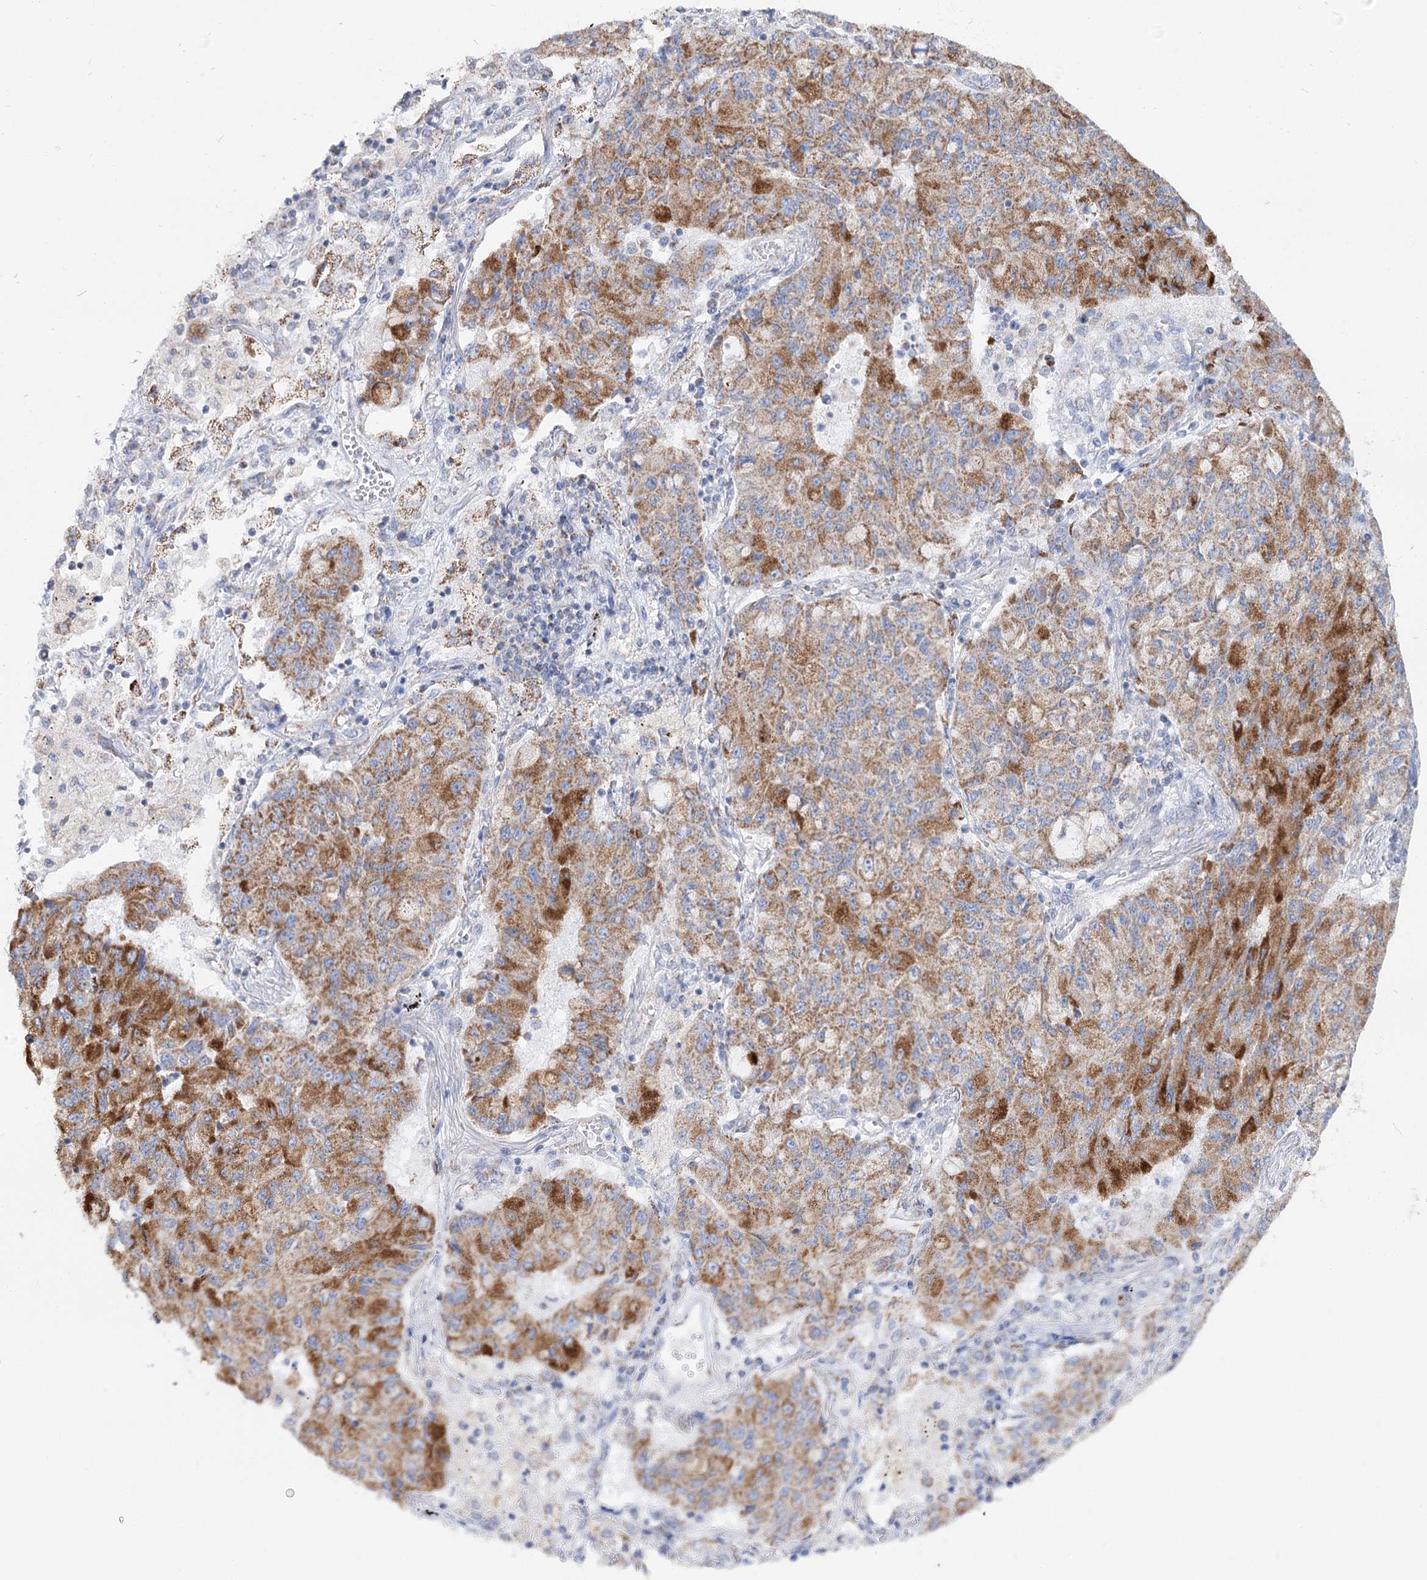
{"staining": {"intensity": "strong", "quantity": "25%-75%", "location": "cytoplasmic/membranous"}, "tissue": "lung cancer", "cell_type": "Tumor cells", "image_type": "cancer", "snomed": [{"axis": "morphology", "description": "Squamous cell carcinoma, NOS"}, {"axis": "topography", "description": "Lung"}], "caption": "Protein staining of squamous cell carcinoma (lung) tissue displays strong cytoplasmic/membranous staining in approximately 25%-75% of tumor cells. The protein is shown in brown color, while the nuclei are stained blue.", "gene": "MCCC2", "patient": {"sex": "male", "age": 74}}